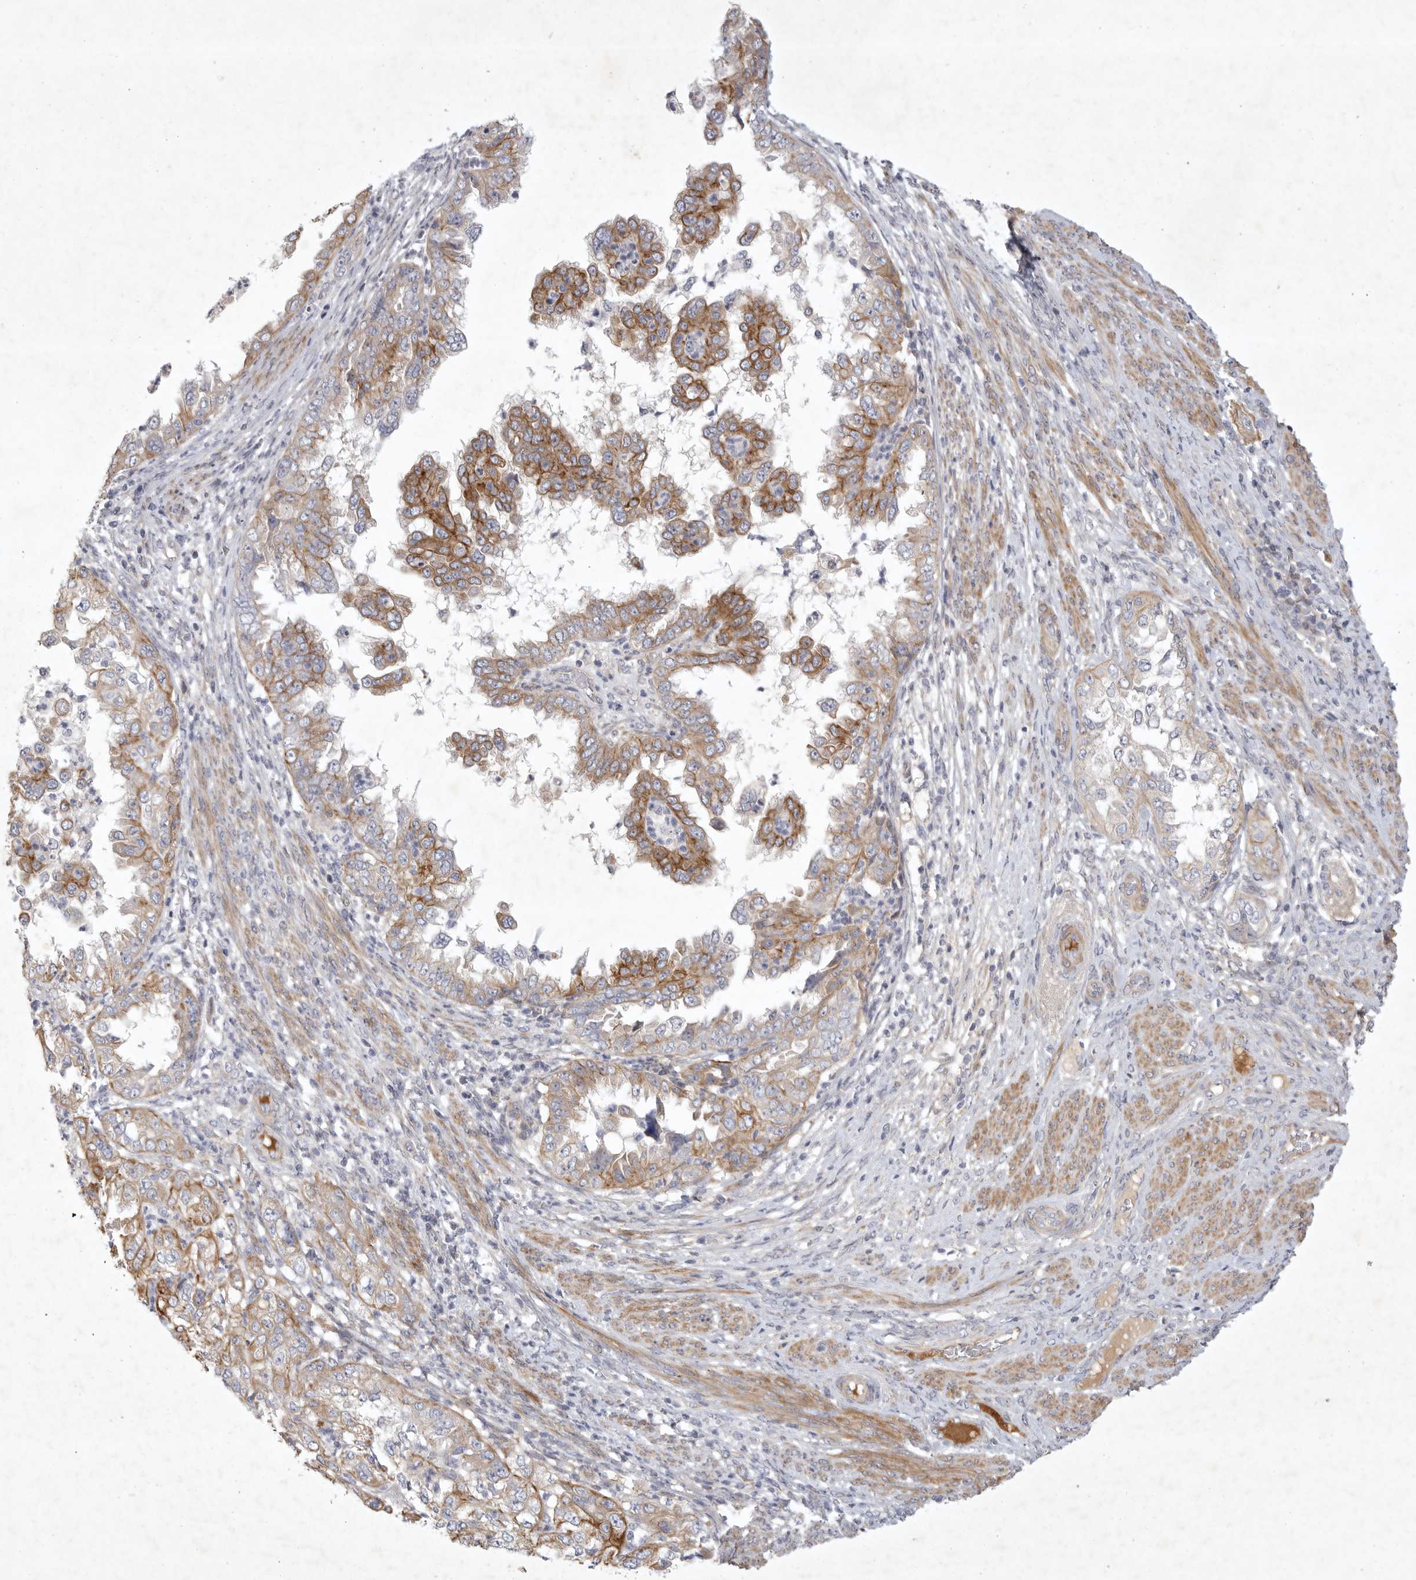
{"staining": {"intensity": "moderate", "quantity": ">75%", "location": "cytoplasmic/membranous"}, "tissue": "endometrial cancer", "cell_type": "Tumor cells", "image_type": "cancer", "snomed": [{"axis": "morphology", "description": "Adenocarcinoma, NOS"}, {"axis": "topography", "description": "Endometrium"}], "caption": "This is an image of IHC staining of endometrial cancer, which shows moderate positivity in the cytoplasmic/membranous of tumor cells.", "gene": "BZW2", "patient": {"sex": "female", "age": 85}}